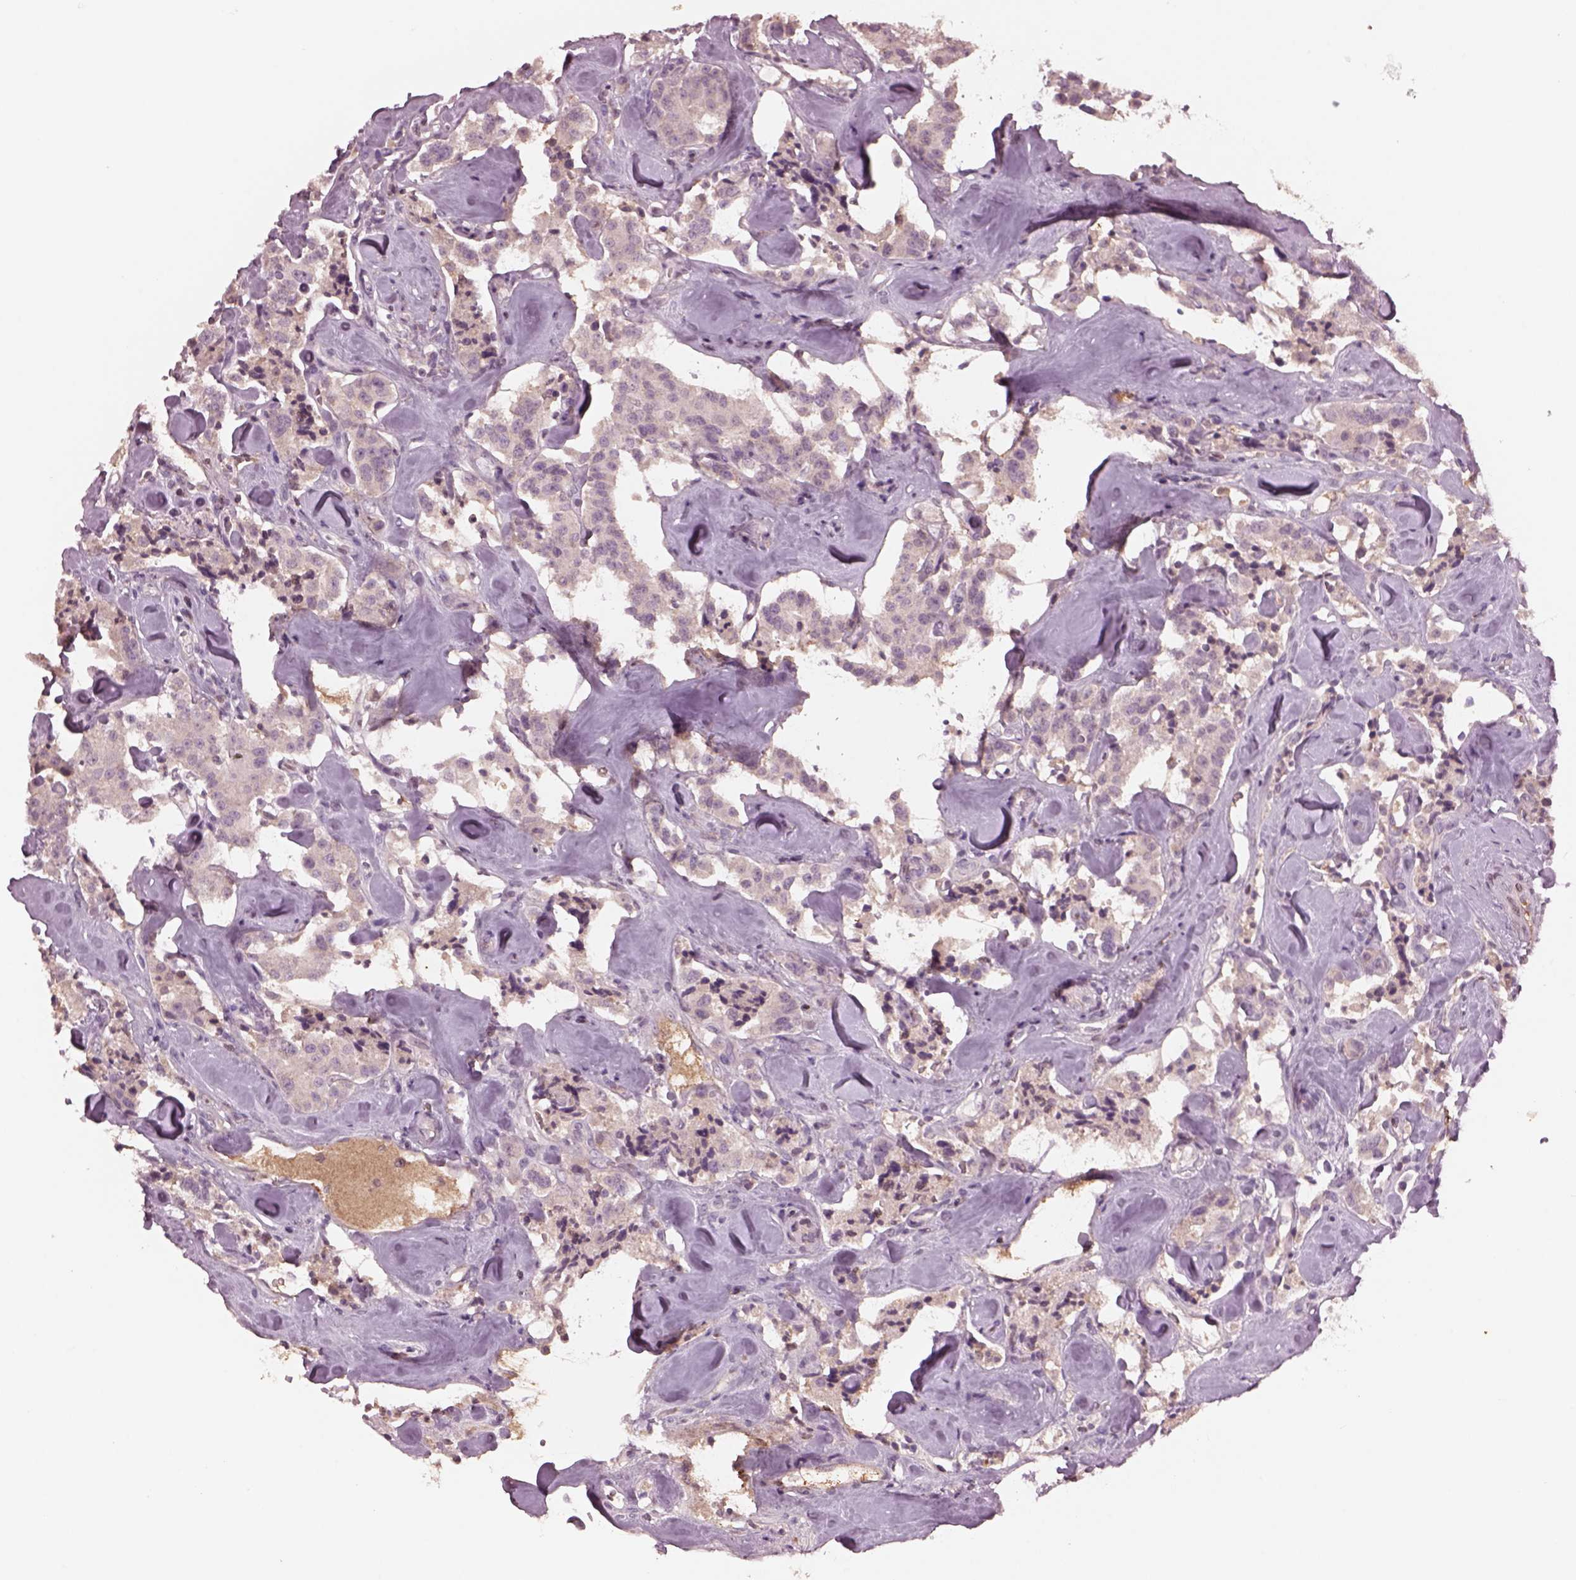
{"staining": {"intensity": "negative", "quantity": "none", "location": "none"}, "tissue": "carcinoid", "cell_type": "Tumor cells", "image_type": "cancer", "snomed": [{"axis": "morphology", "description": "Carcinoid, malignant, NOS"}, {"axis": "topography", "description": "Pancreas"}], "caption": "Human carcinoid stained for a protein using IHC displays no staining in tumor cells.", "gene": "PTX4", "patient": {"sex": "male", "age": 41}}